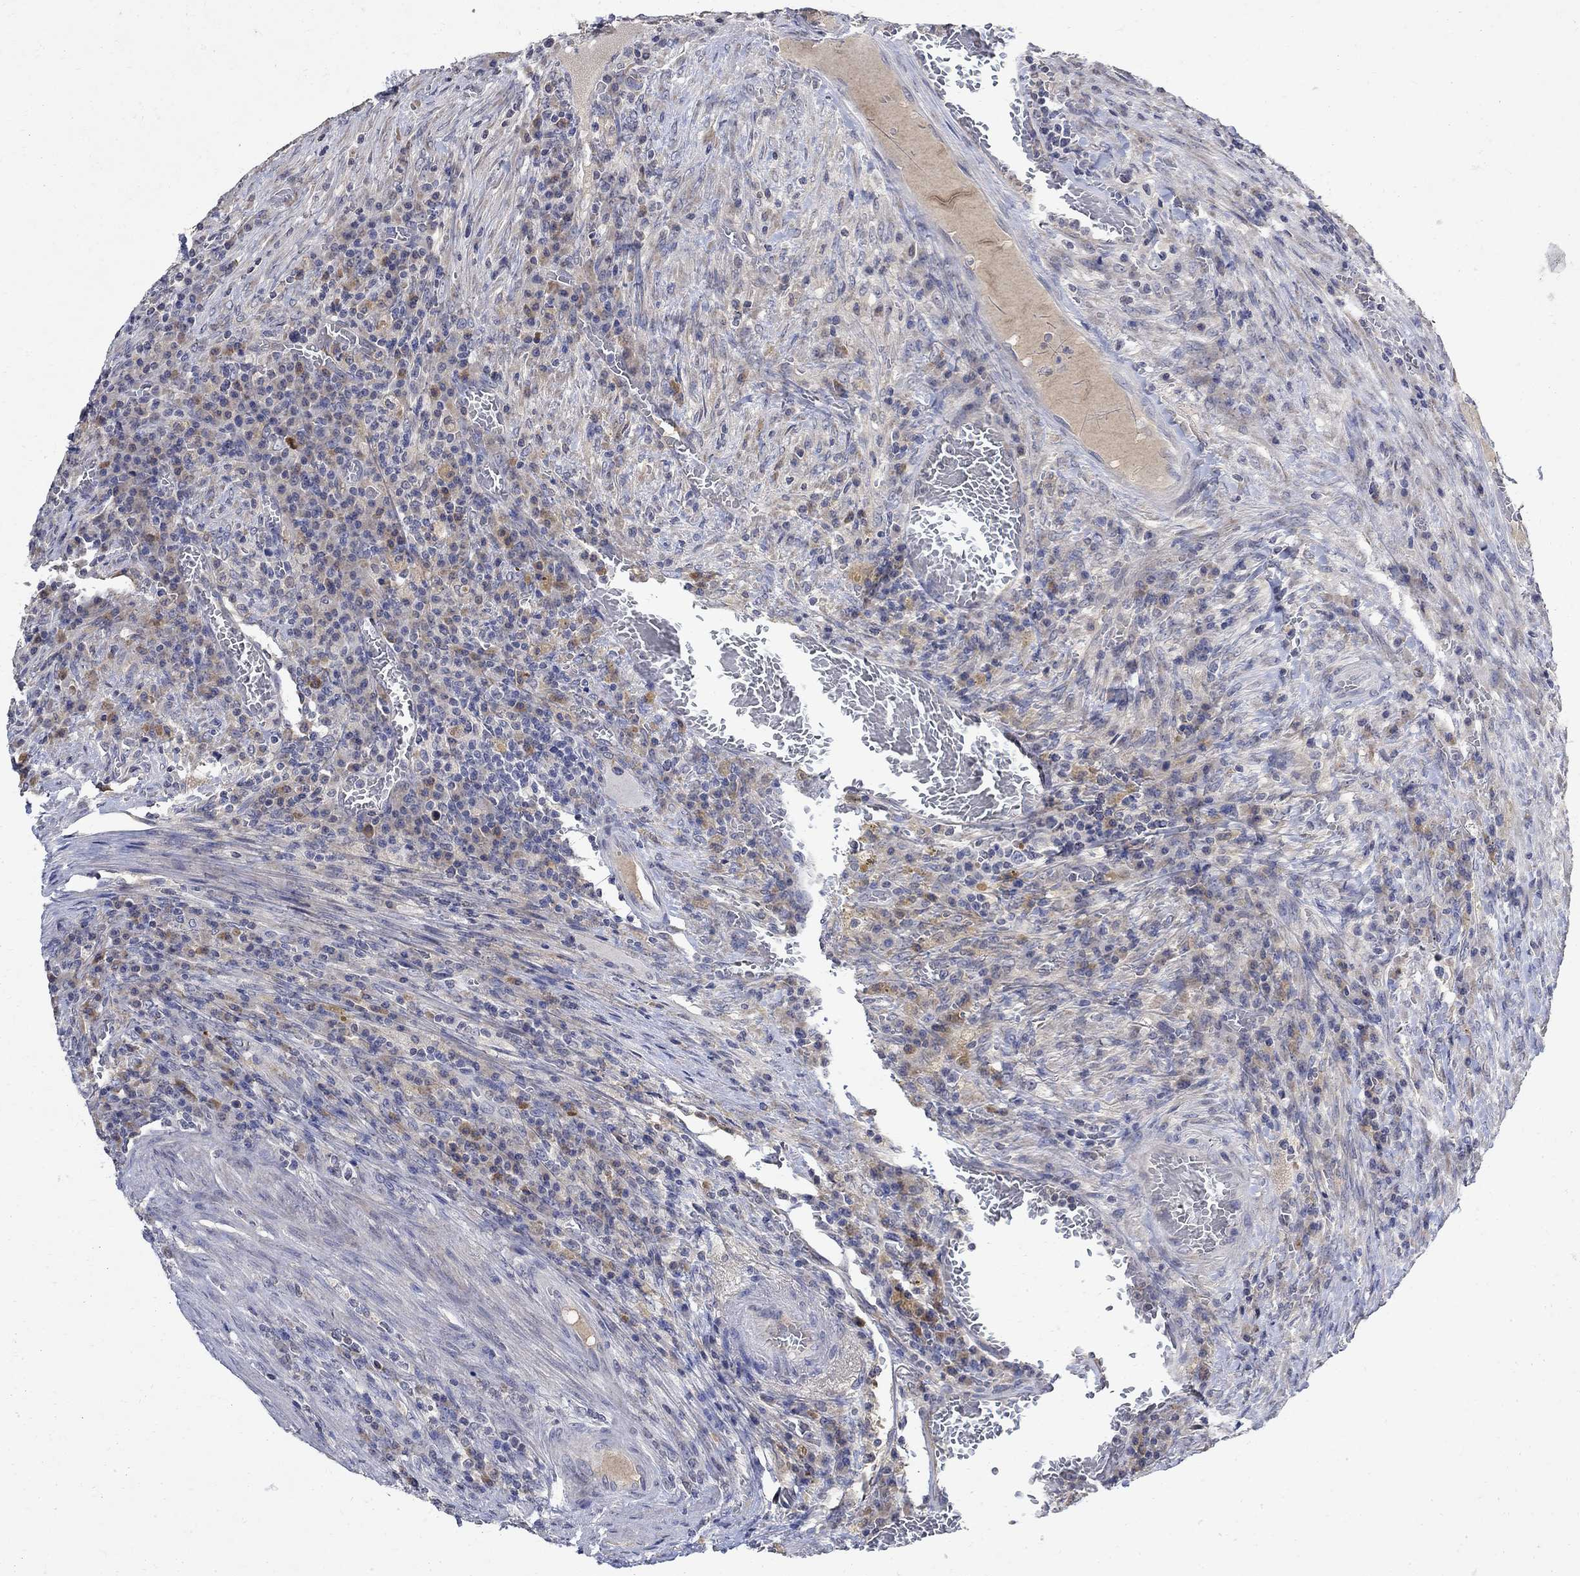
{"staining": {"intensity": "moderate", "quantity": "<25%", "location": "cytoplasmic/membranous"}, "tissue": "colorectal cancer", "cell_type": "Tumor cells", "image_type": "cancer", "snomed": [{"axis": "morphology", "description": "Adenocarcinoma, NOS"}, {"axis": "topography", "description": "Colon"}], "caption": "A low amount of moderate cytoplasmic/membranous staining is present in about <25% of tumor cells in colorectal cancer (adenocarcinoma) tissue.", "gene": "TMEM169", "patient": {"sex": "female", "age": 86}}